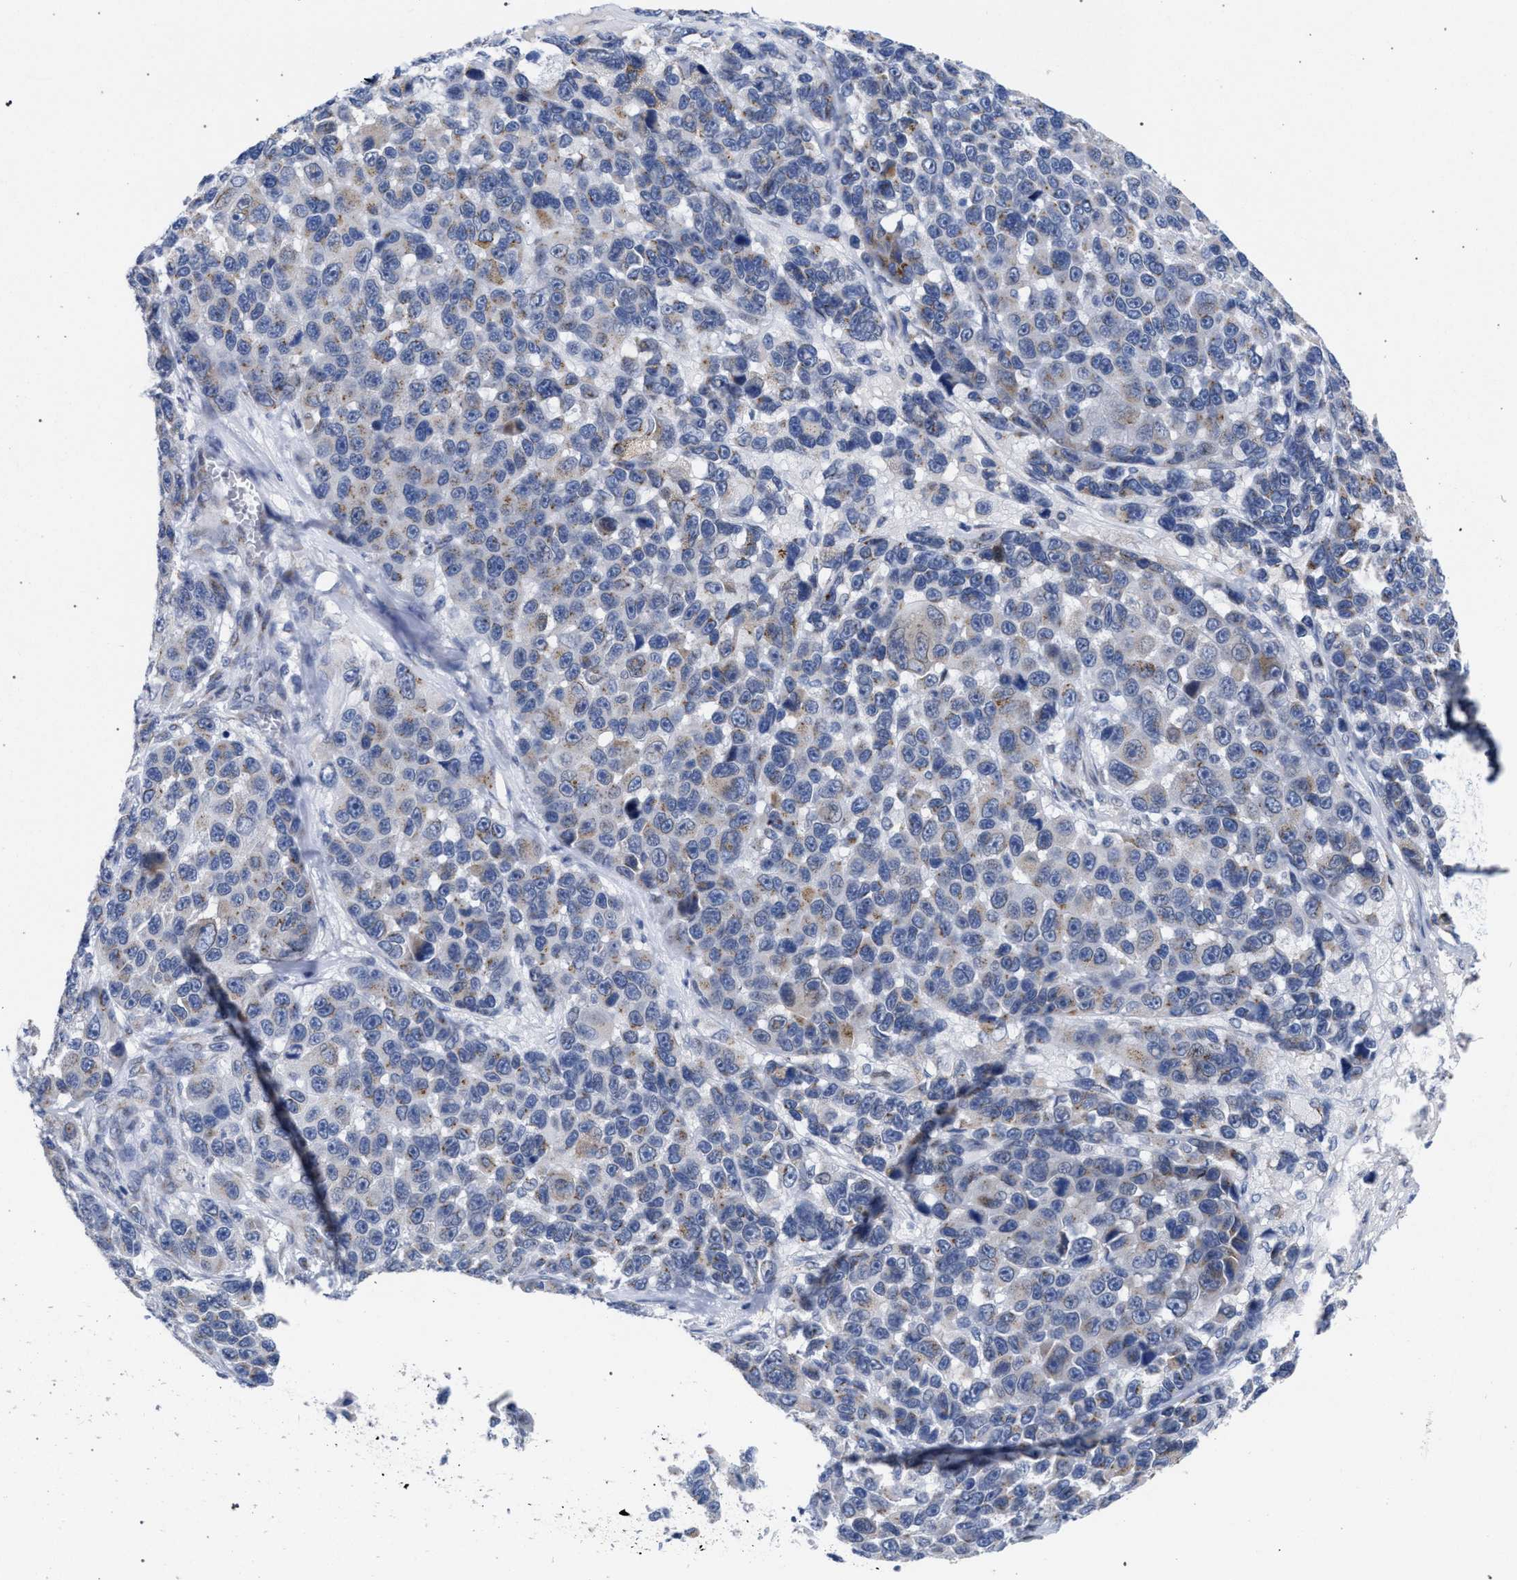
{"staining": {"intensity": "weak", "quantity": "<25%", "location": "cytoplasmic/membranous"}, "tissue": "melanoma", "cell_type": "Tumor cells", "image_type": "cancer", "snomed": [{"axis": "morphology", "description": "Malignant melanoma, NOS"}, {"axis": "topography", "description": "Skin"}], "caption": "Tumor cells are negative for protein expression in human malignant melanoma. (DAB IHC, high magnification).", "gene": "GOLGA2", "patient": {"sex": "male", "age": 53}}